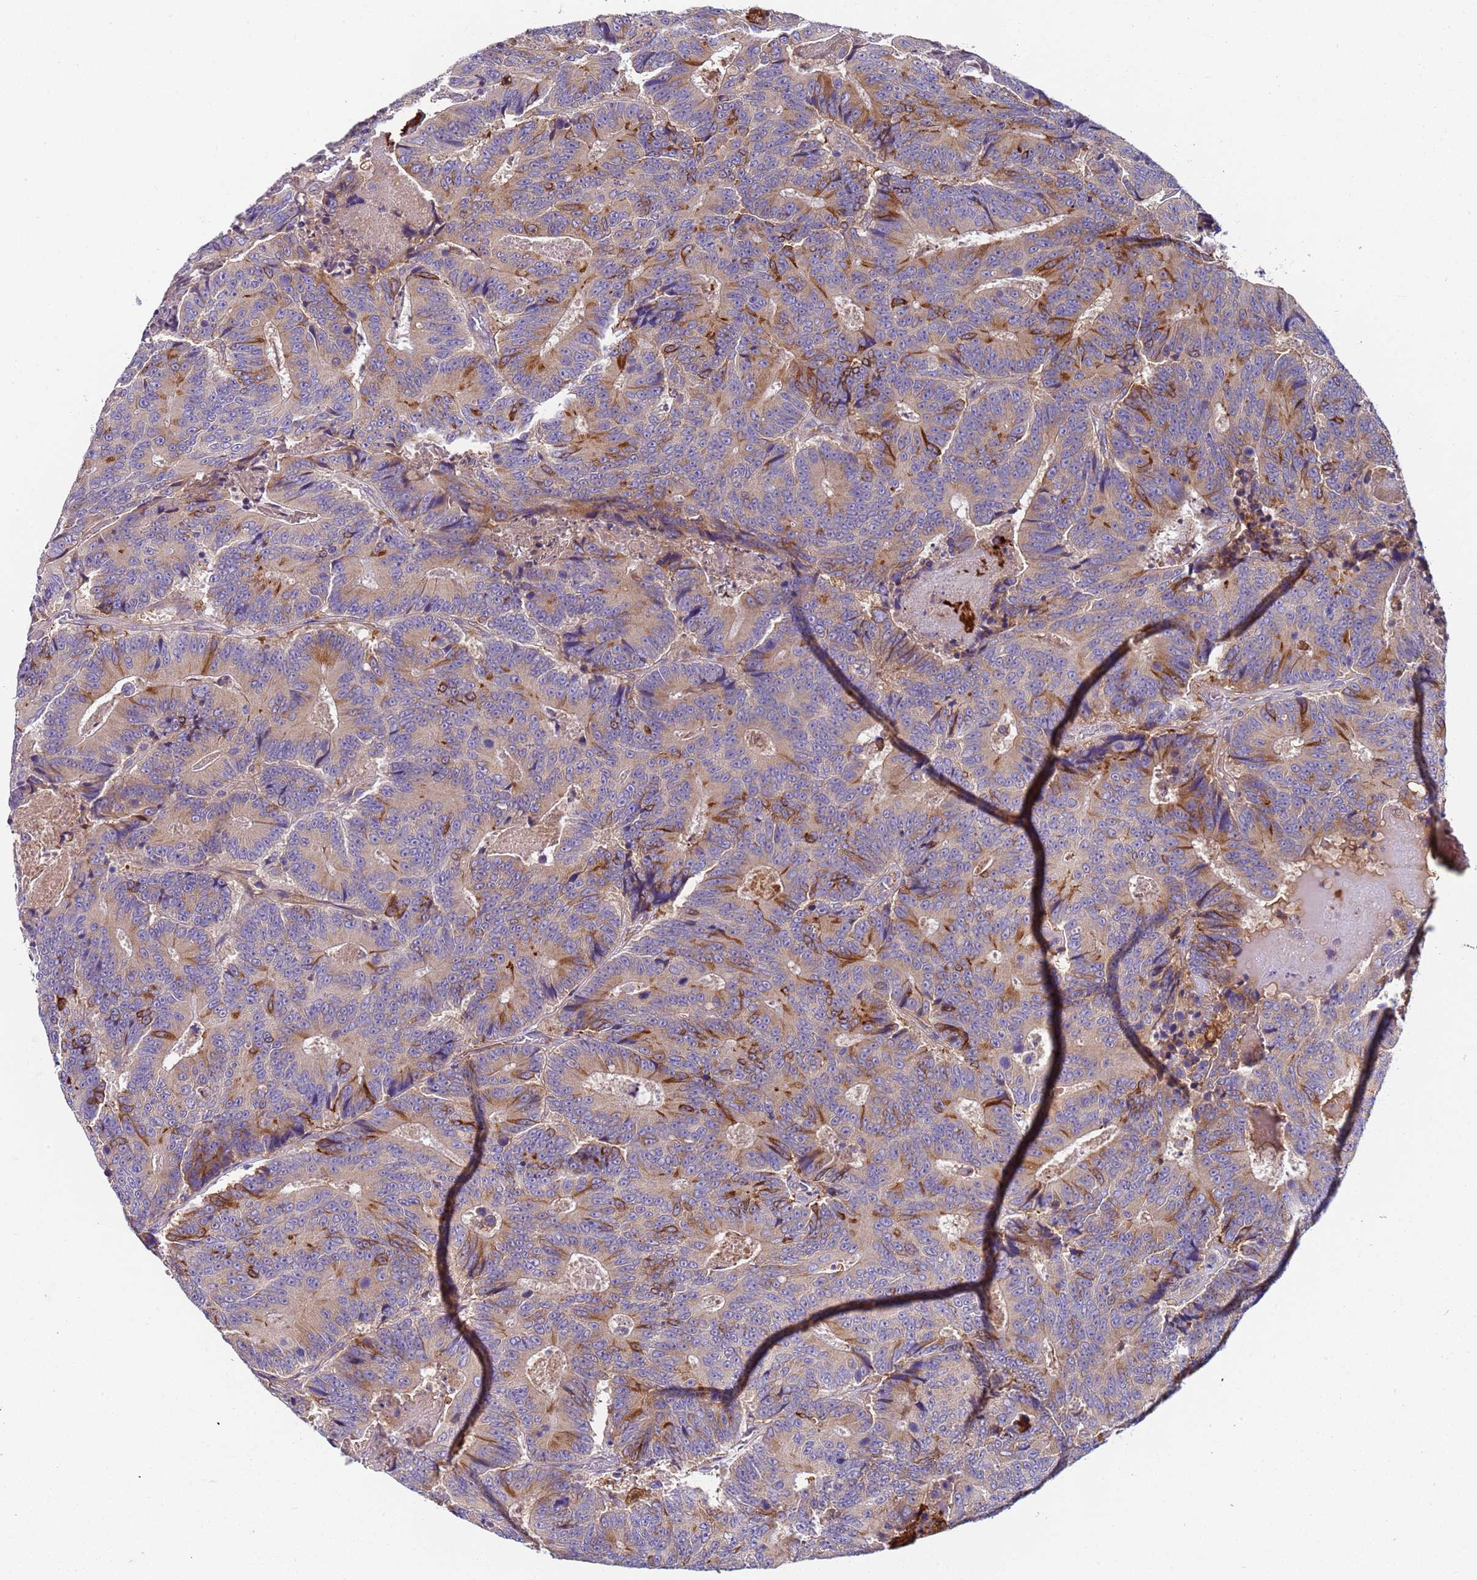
{"staining": {"intensity": "moderate", "quantity": "<25%", "location": "cytoplasmic/membranous"}, "tissue": "colorectal cancer", "cell_type": "Tumor cells", "image_type": "cancer", "snomed": [{"axis": "morphology", "description": "Adenocarcinoma, NOS"}, {"axis": "topography", "description": "Colon"}], "caption": "The photomicrograph displays staining of adenocarcinoma (colorectal), revealing moderate cytoplasmic/membranous protein positivity (brown color) within tumor cells.", "gene": "PAQR7", "patient": {"sex": "male", "age": 83}}